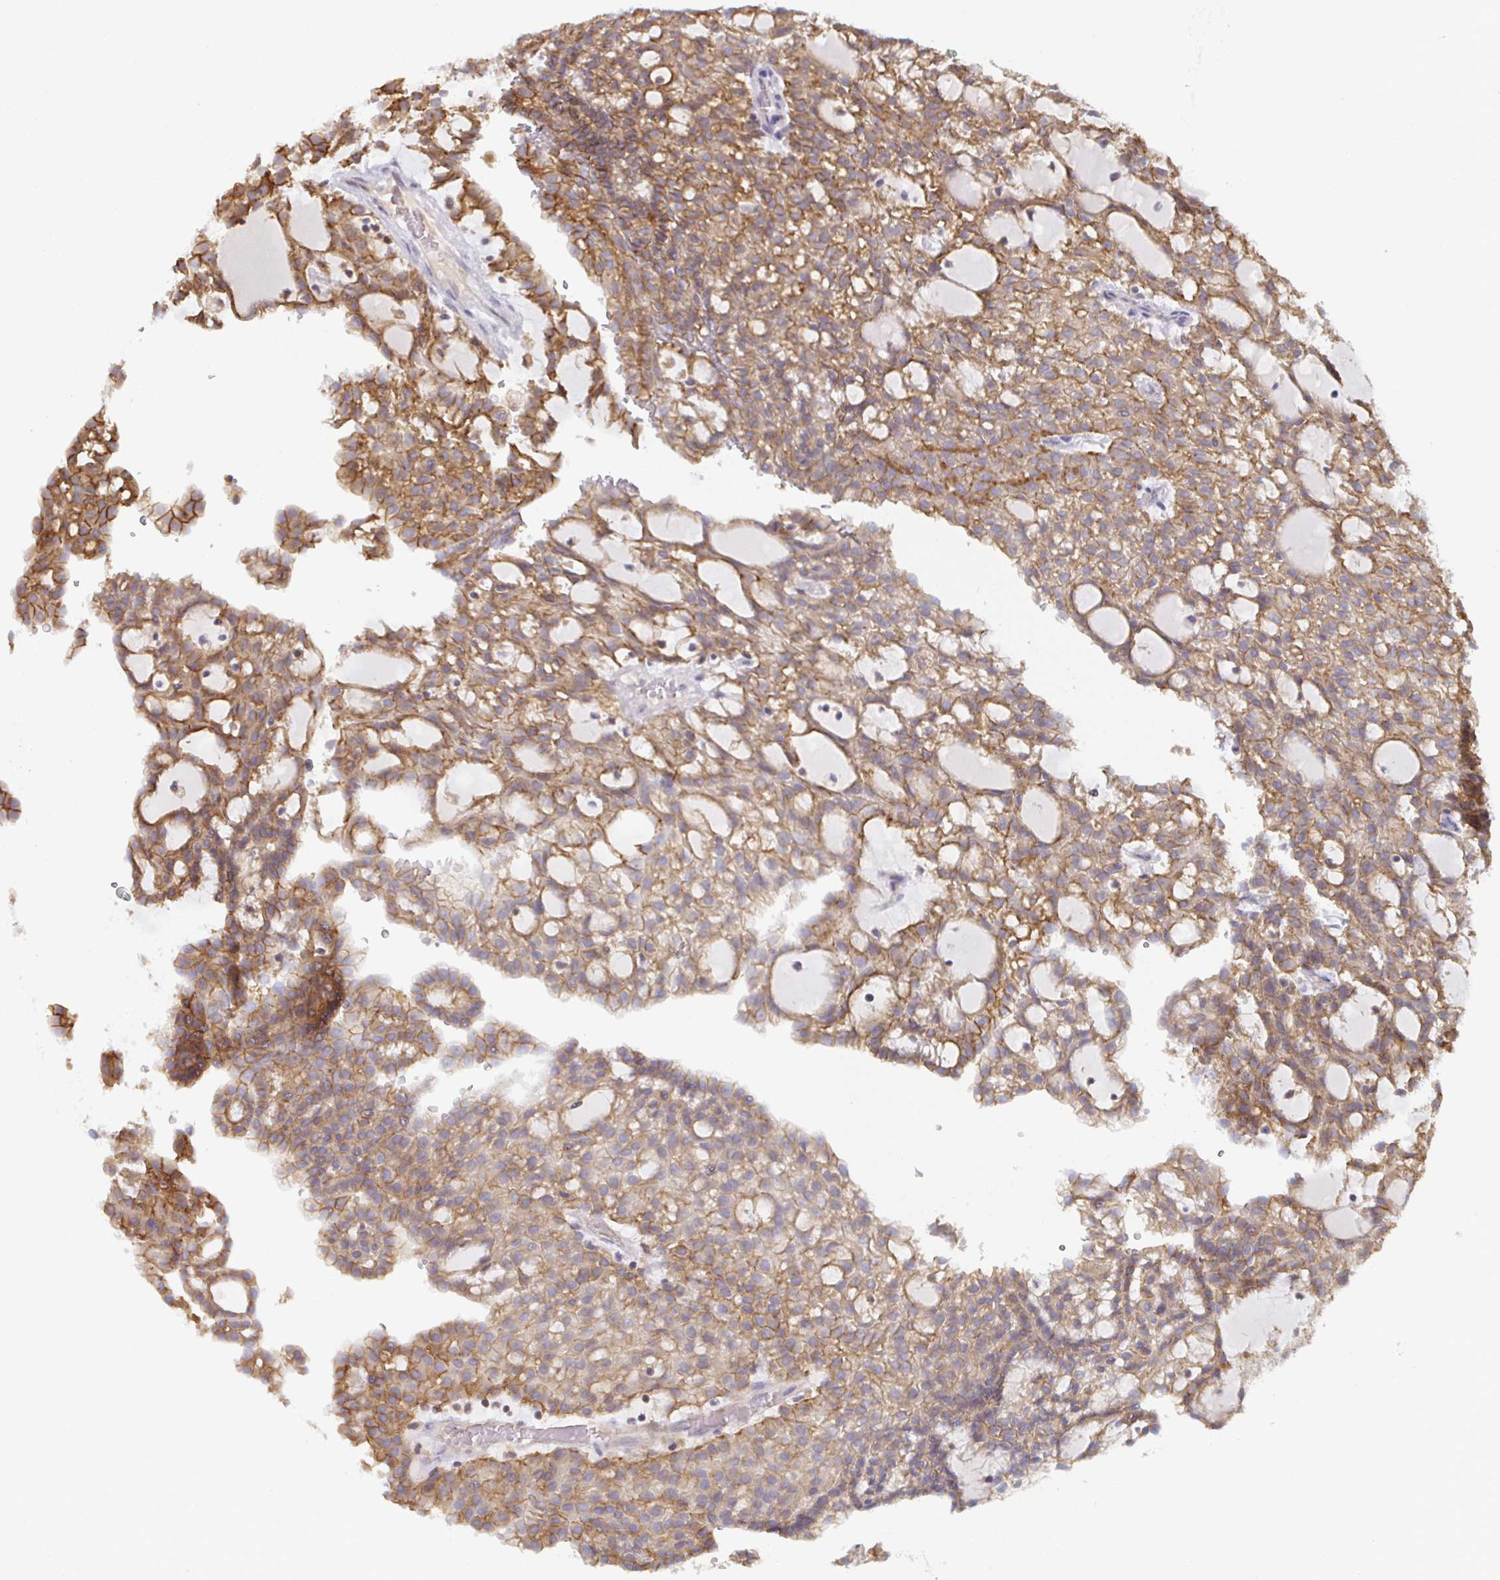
{"staining": {"intensity": "weak", "quantity": ">75%", "location": "cytoplasmic/membranous"}, "tissue": "renal cancer", "cell_type": "Tumor cells", "image_type": "cancer", "snomed": [{"axis": "morphology", "description": "Adenocarcinoma, NOS"}, {"axis": "topography", "description": "Kidney"}], "caption": "Protein expression analysis of renal cancer (adenocarcinoma) exhibits weak cytoplasmic/membranous expression in approximately >75% of tumor cells.", "gene": "CDH18", "patient": {"sex": "male", "age": 63}}